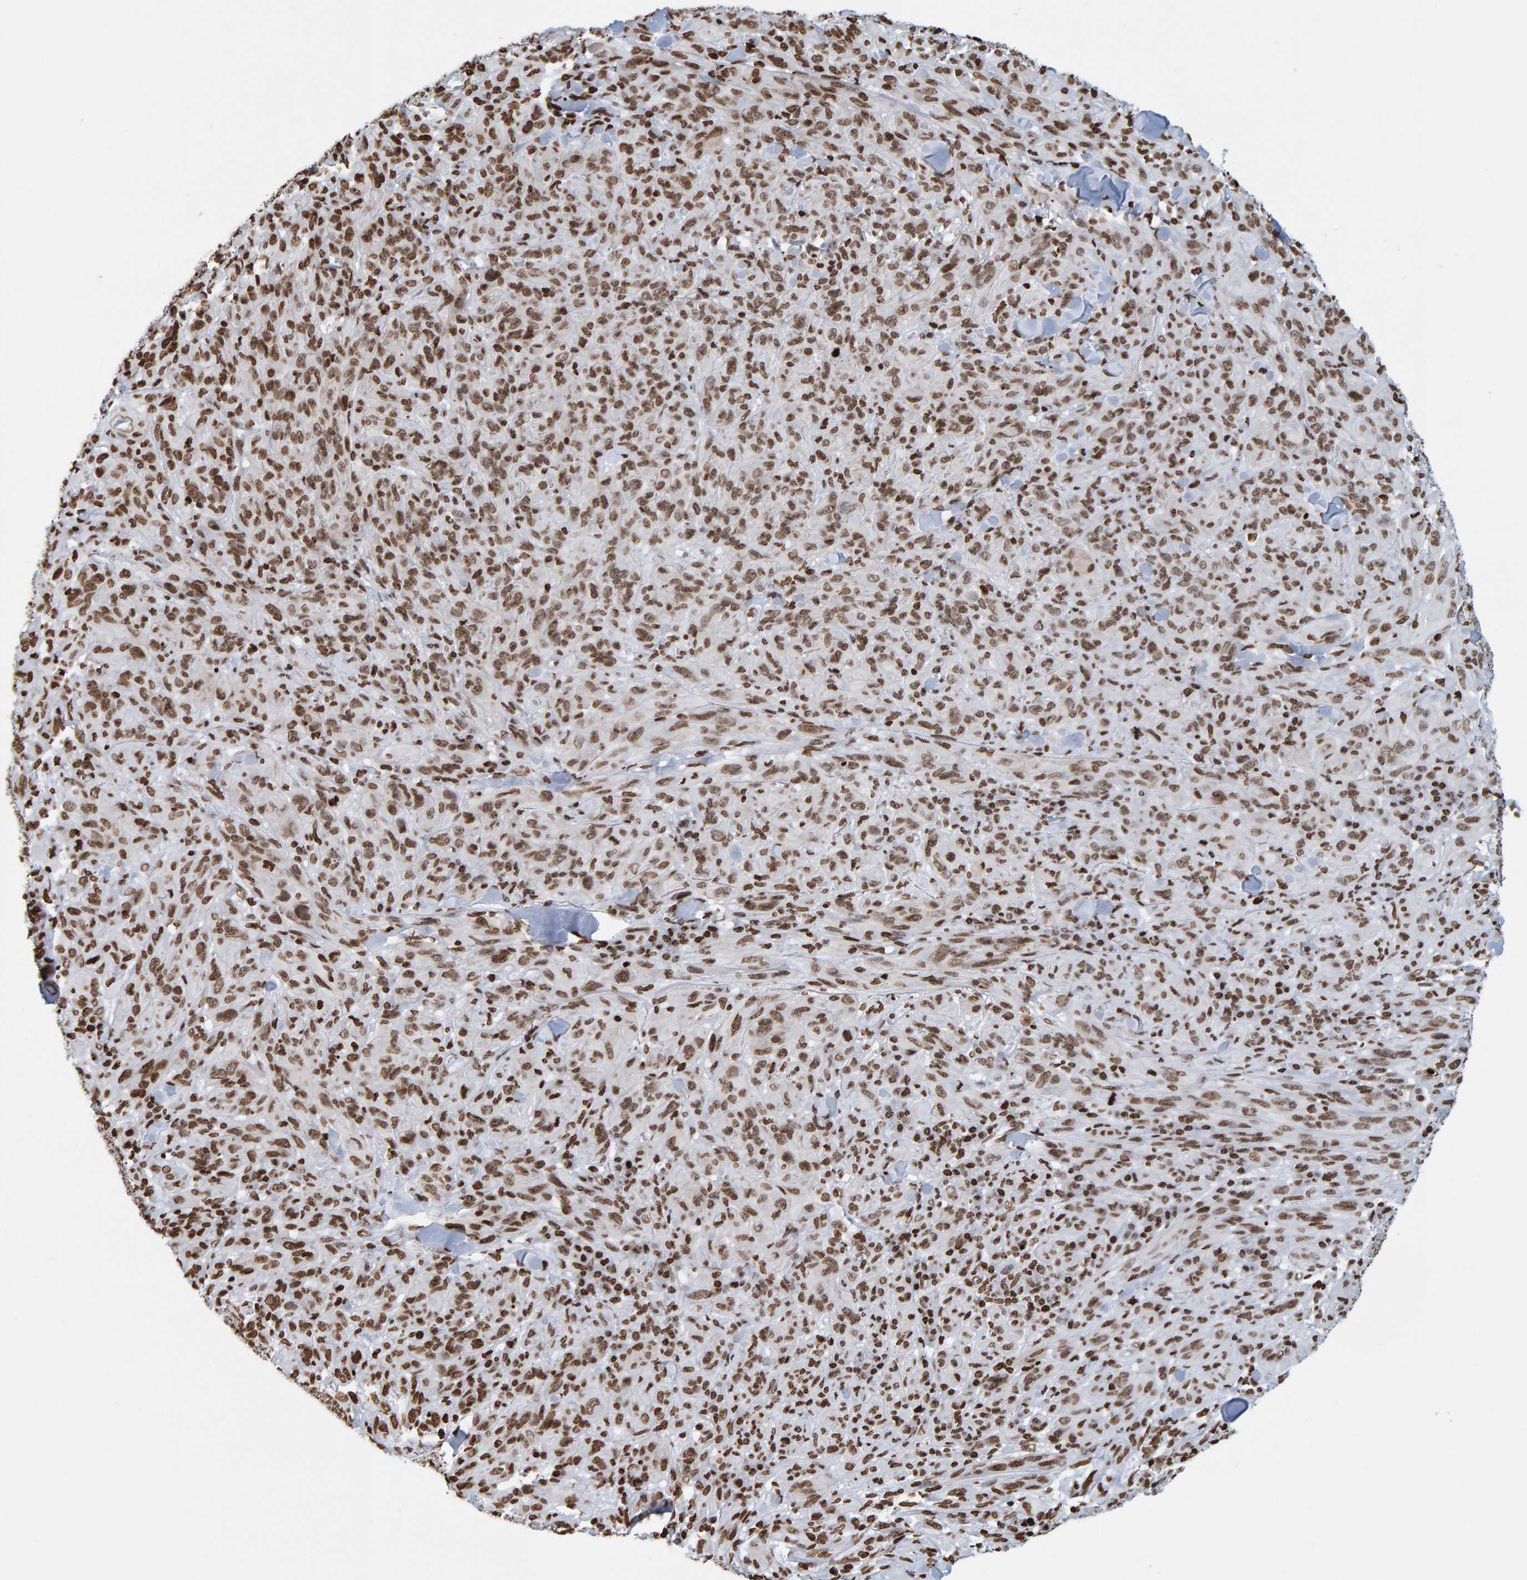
{"staining": {"intensity": "moderate", "quantity": ">75%", "location": "nuclear"}, "tissue": "melanoma", "cell_type": "Tumor cells", "image_type": "cancer", "snomed": [{"axis": "morphology", "description": "Malignant melanoma, NOS"}, {"axis": "topography", "description": "Skin of head"}], "caption": "A micrograph of human melanoma stained for a protein shows moderate nuclear brown staining in tumor cells.", "gene": "BRF2", "patient": {"sex": "male", "age": 96}}